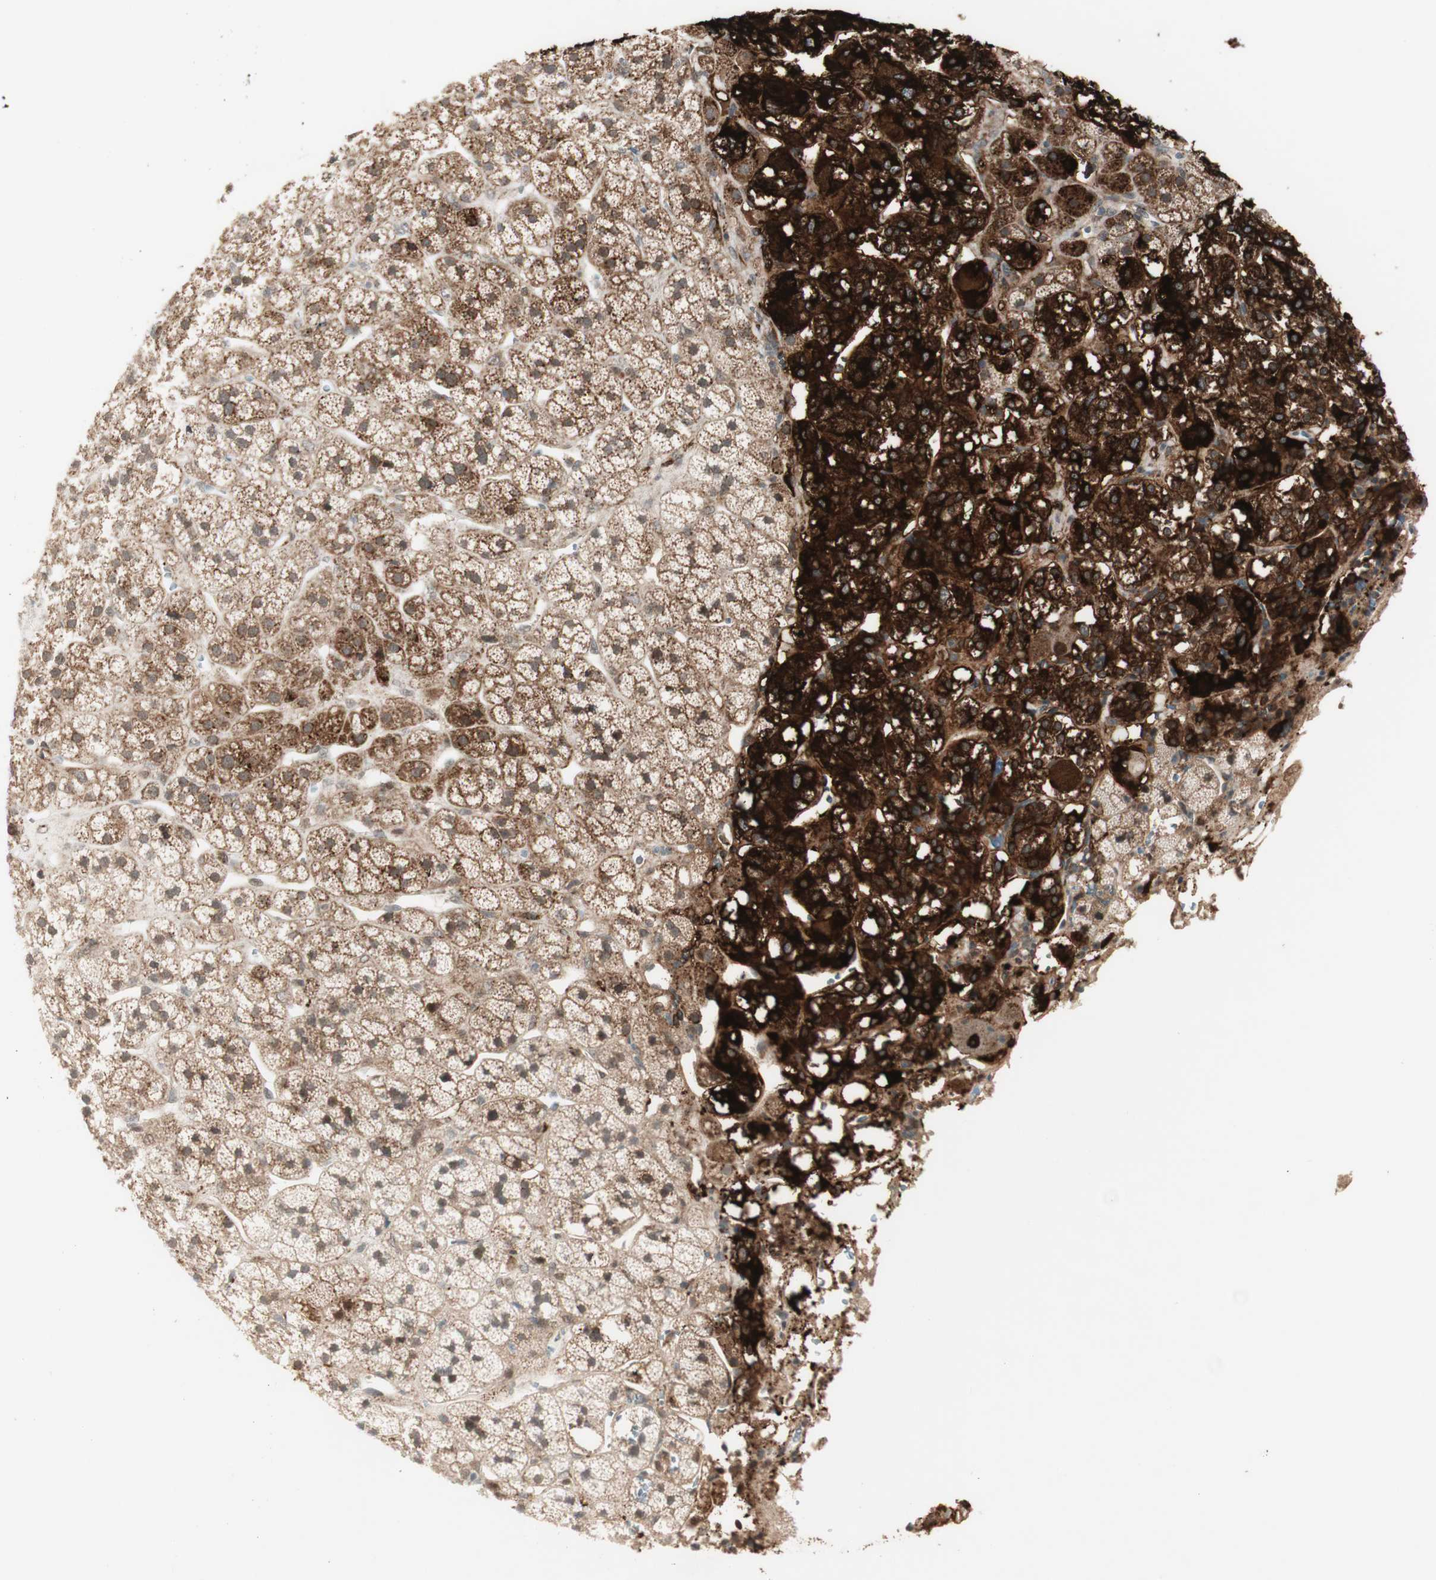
{"staining": {"intensity": "moderate", "quantity": ">75%", "location": "cytoplasmic/membranous"}, "tissue": "adrenal gland", "cell_type": "Glandular cells", "image_type": "normal", "snomed": [{"axis": "morphology", "description": "Normal tissue, NOS"}, {"axis": "topography", "description": "Adrenal gland"}], "caption": "A high-resolution histopathology image shows IHC staining of unremarkable adrenal gland, which exhibits moderate cytoplasmic/membranous expression in about >75% of glandular cells.", "gene": "GAPT", "patient": {"sex": "male", "age": 56}}